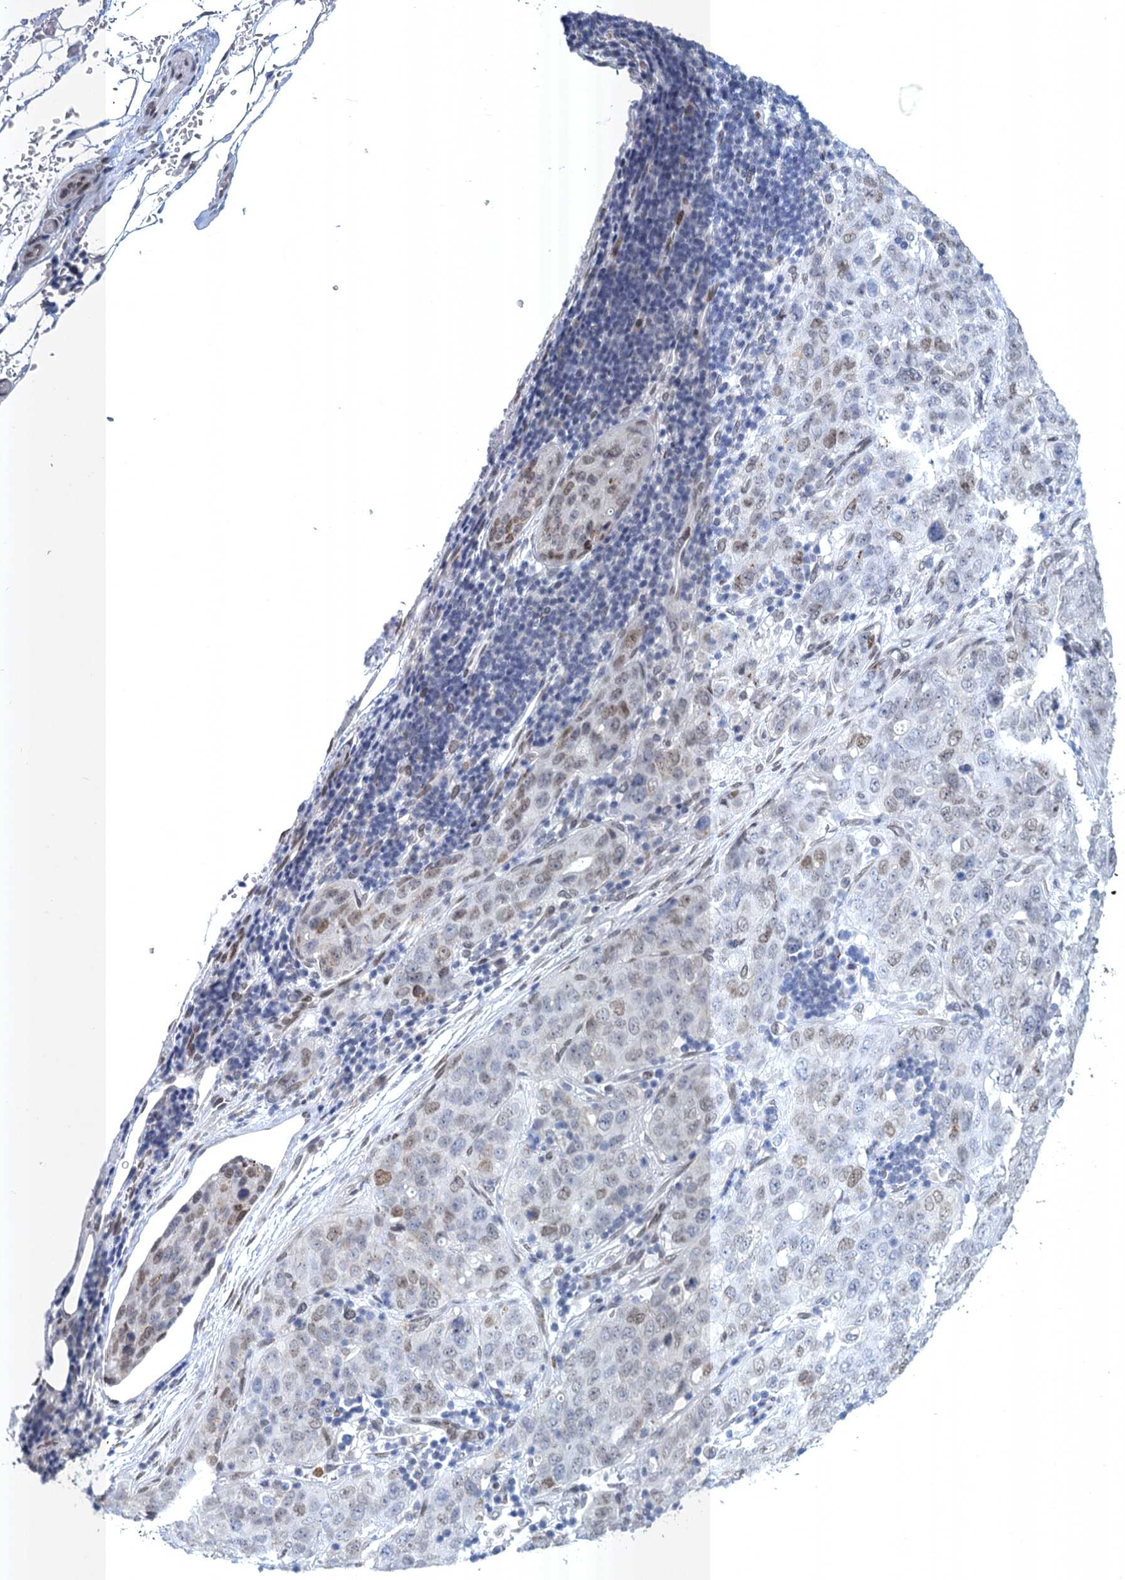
{"staining": {"intensity": "weak", "quantity": "25%-75%", "location": "cytoplasmic/membranous,nuclear"}, "tissue": "stomach cancer", "cell_type": "Tumor cells", "image_type": "cancer", "snomed": [{"axis": "morphology", "description": "Normal tissue, NOS"}, {"axis": "morphology", "description": "Adenocarcinoma, NOS"}, {"axis": "topography", "description": "Lymph node"}, {"axis": "topography", "description": "Stomach"}], "caption": "DAB immunohistochemical staining of human stomach cancer displays weak cytoplasmic/membranous and nuclear protein expression in approximately 25%-75% of tumor cells.", "gene": "PRSS35", "patient": {"sex": "male", "age": 48}}